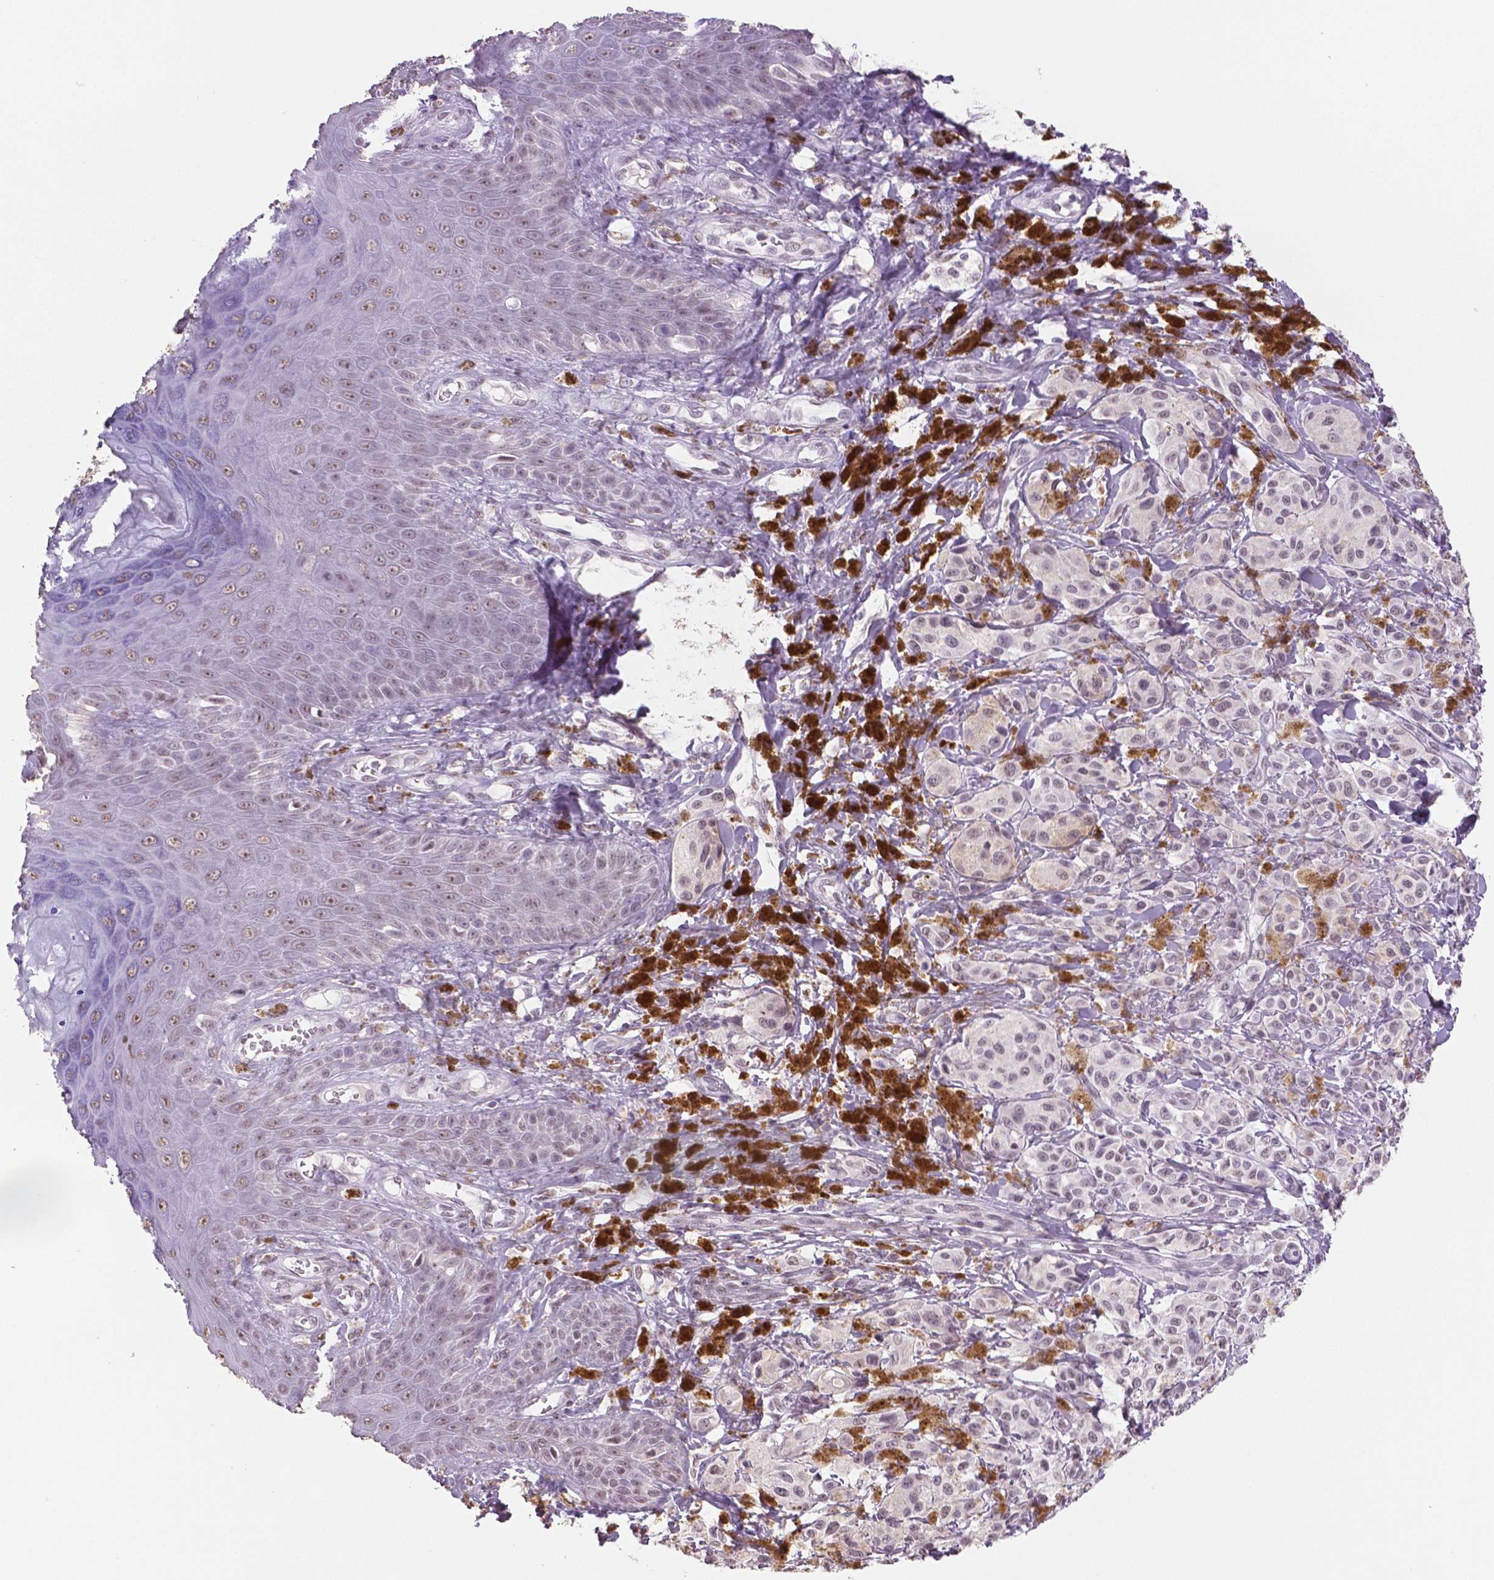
{"staining": {"intensity": "negative", "quantity": "none", "location": "none"}, "tissue": "melanoma", "cell_type": "Tumor cells", "image_type": "cancer", "snomed": [{"axis": "morphology", "description": "Malignant melanoma, NOS"}, {"axis": "topography", "description": "Skin"}], "caption": "Immunohistochemistry (IHC) image of human malignant melanoma stained for a protein (brown), which reveals no expression in tumor cells.", "gene": "IGF2BP1", "patient": {"sex": "female", "age": 80}}